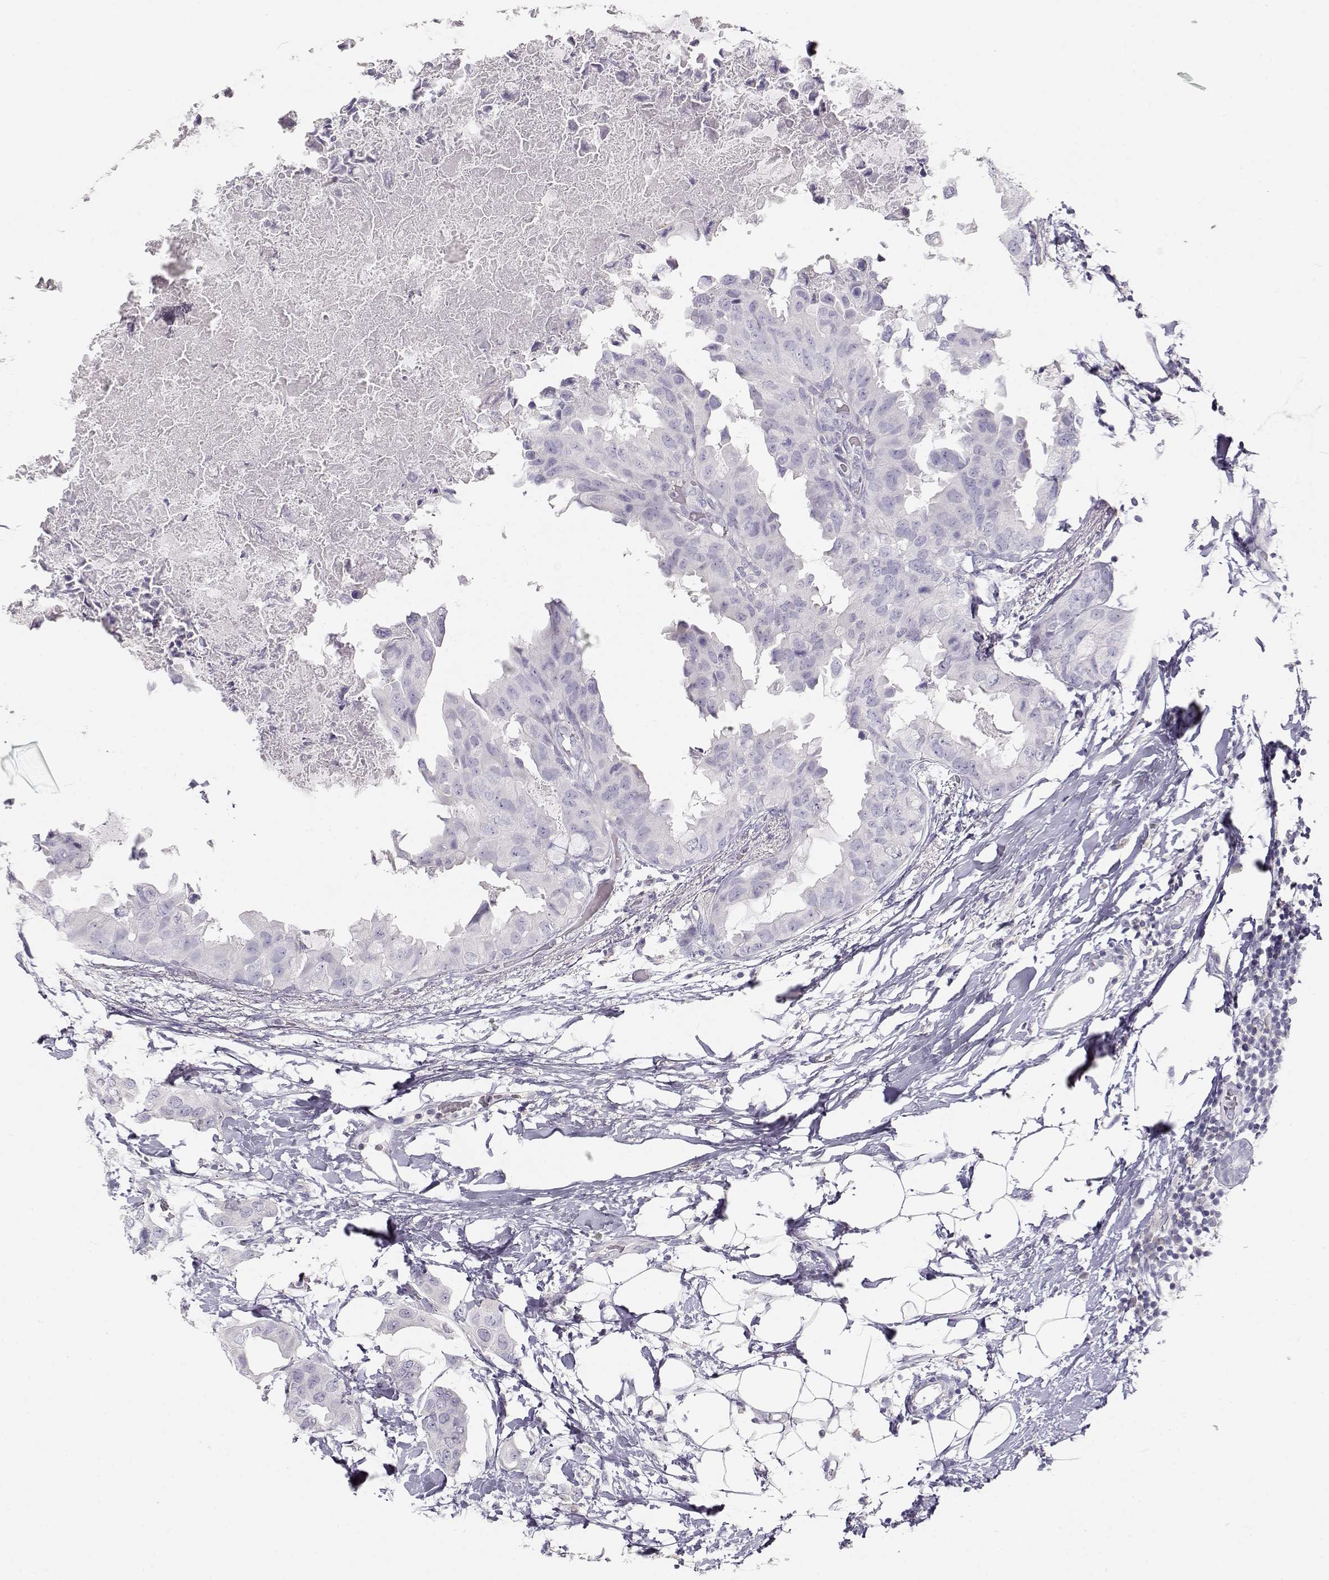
{"staining": {"intensity": "negative", "quantity": "none", "location": "none"}, "tissue": "breast cancer", "cell_type": "Tumor cells", "image_type": "cancer", "snomed": [{"axis": "morphology", "description": "Normal tissue, NOS"}, {"axis": "morphology", "description": "Duct carcinoma"}, {"axis": "topography", "description": "Breast"}], "caption": "Tumor cells are negative for brown protein staining in breast cancer (infiltrating ductal carcinoma).", "gene": "LEPR", "patient": {"sex": "female", "age": 40}}